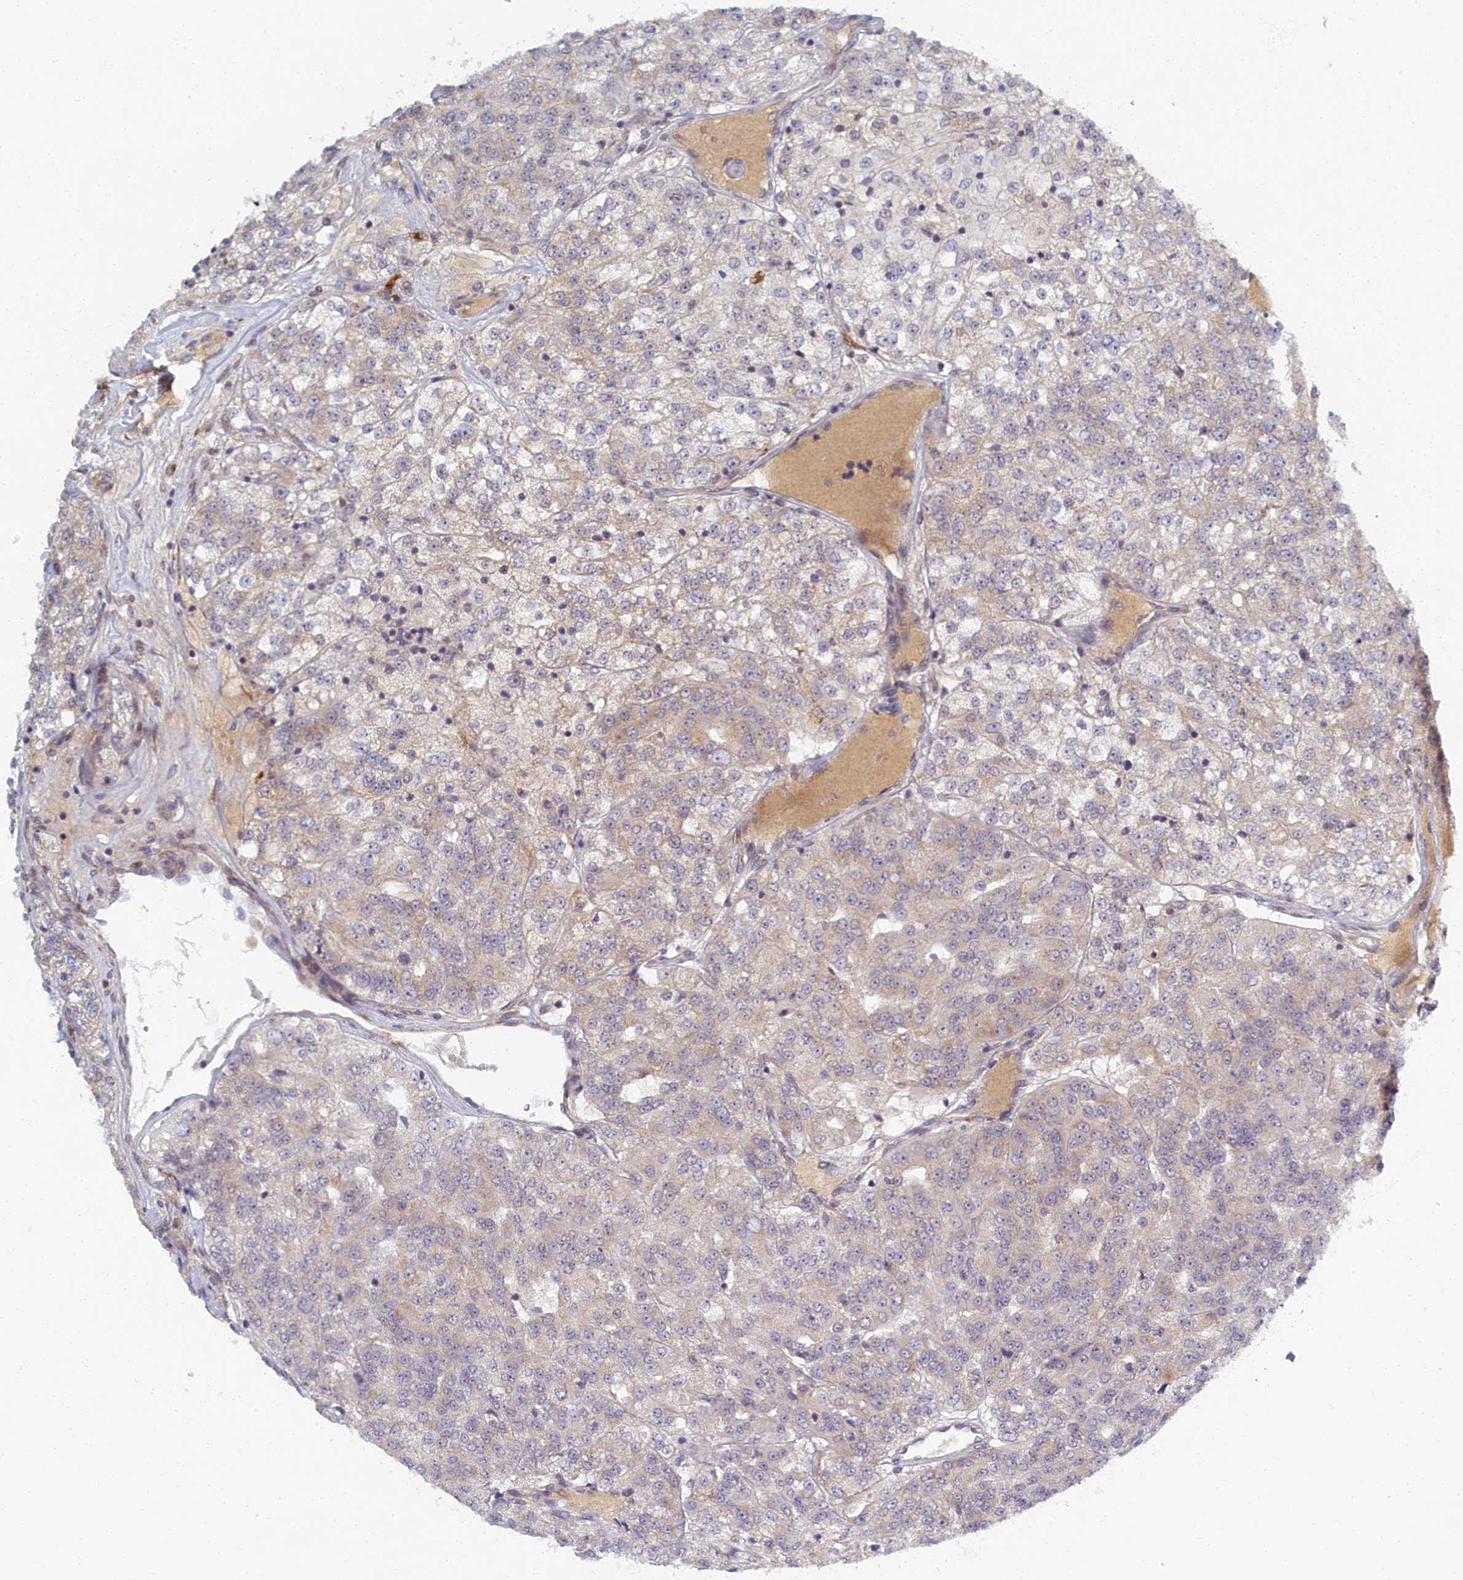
{"staining": {"intensity": "negative", "quantity": "none", "location": "none"}, "tissue": "renal cancer", "cell_type": "Tumor cells", "image_type": "cancer", "snomed": [{"axis": "morphology", "description": "Adenocarcinoma, NOS"}, {"axis": "topography", "description": "Kidney"}], "caption": "Immunohistochemistry (IHC) micrograph of human adenocarcinoma (renal) stained for a protein (brown), which displays no expression in tumor cells.", "gene": "DNAJC17", "patient": {"sex": "female", "age": 63}}